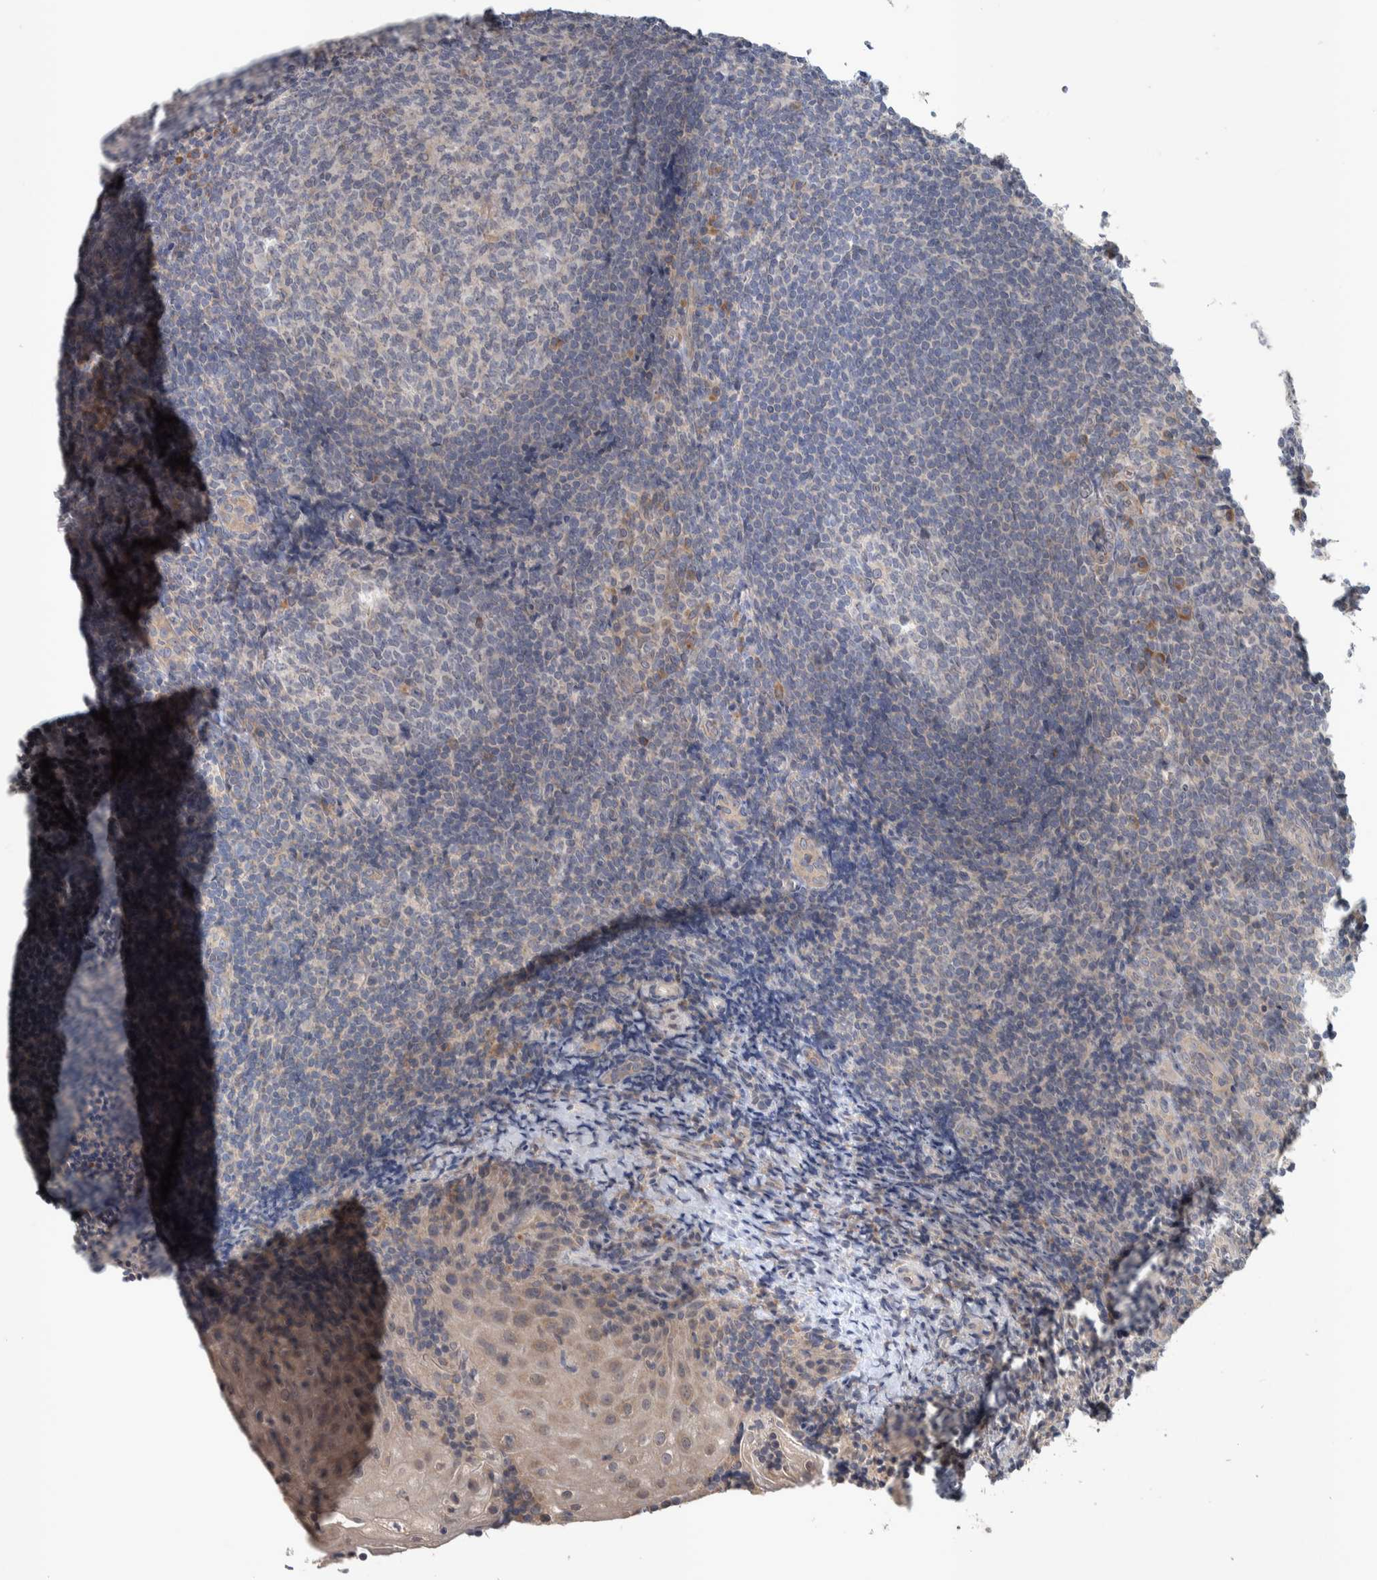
{"staining": {"intensity": "weak", "quantity": "<25%", "location": "cytoplasmic/membranous"}, "tissue": "tonsil", "cell_type": "Germinal center cells", "image_type": "normal", "snomed": [{"axis": "morphology", "description": "Normal tissue, NOS"}, {"axis": "topography", "description": "Tonsil"}], "caption": "Immunohistochemistry of benign tonsil reveals no expression in germinal center cells.", "gene": "SRP68", "patient": {"sex": "male", "age": 37}}